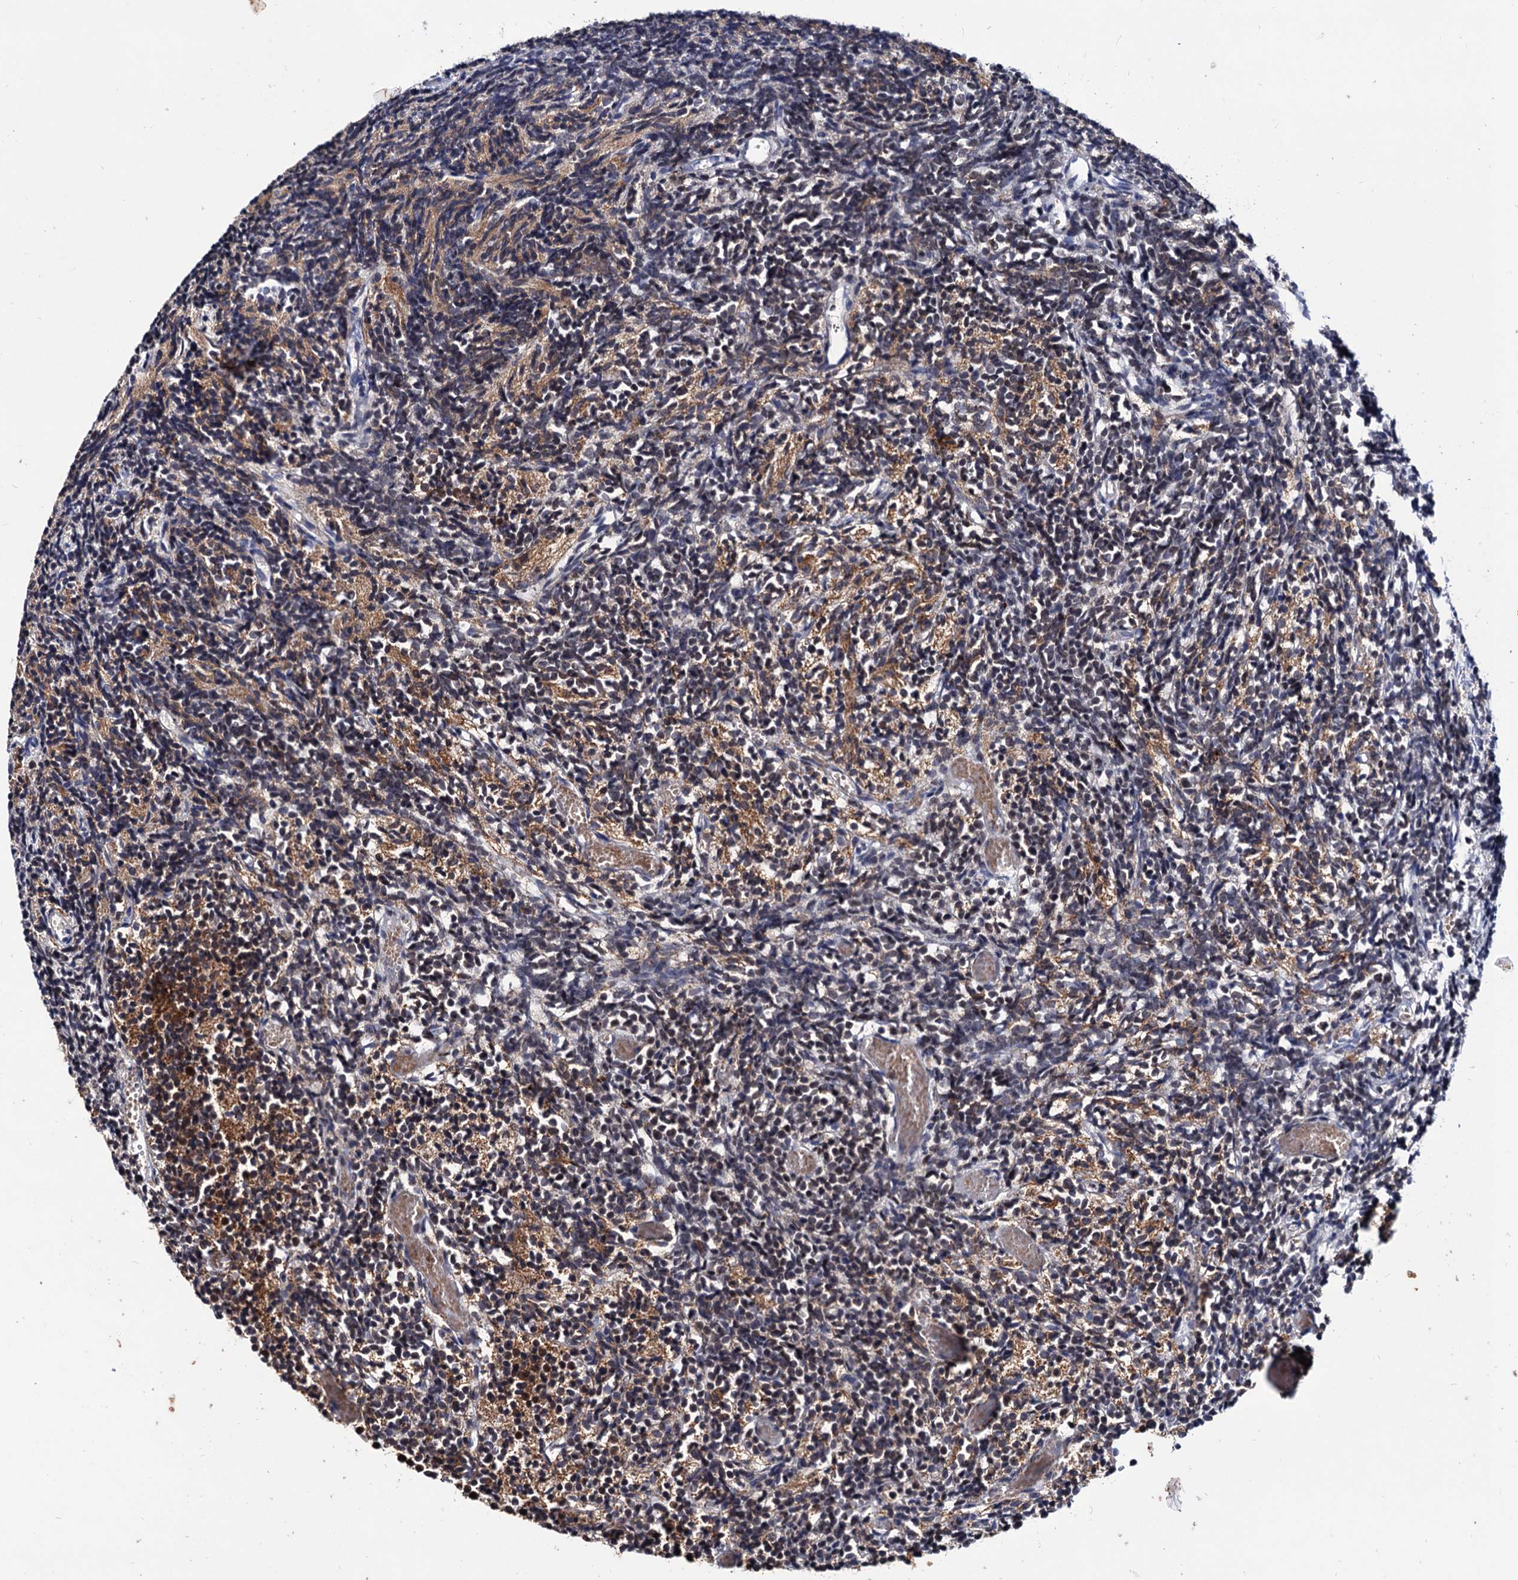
{"staining": {"intensity": "moderate", "quantity": "25%-75%", "location": "cytoplasmic/membranous,nuclear"}, "tissue": "glioma", "cell_type": "Tumor cells", "image_type": "cancer", "snomed": [{"axis": "morphology", "description": "Glioma, malignant, Low grade"}, {"axis": "topography", "description": "Brain"}], "caption": "Tumor cells demonstrate medium levels of moderate cytoplasmic/membranous and nuclear positivity in about 25%-75% of cells in human malignant glioma (low-grade). The protein of interest is shown in brown color, while the nuclei are stained blue.", "gene": "RNASEH2B", "patient": {"sex": "female", "age": 1}}